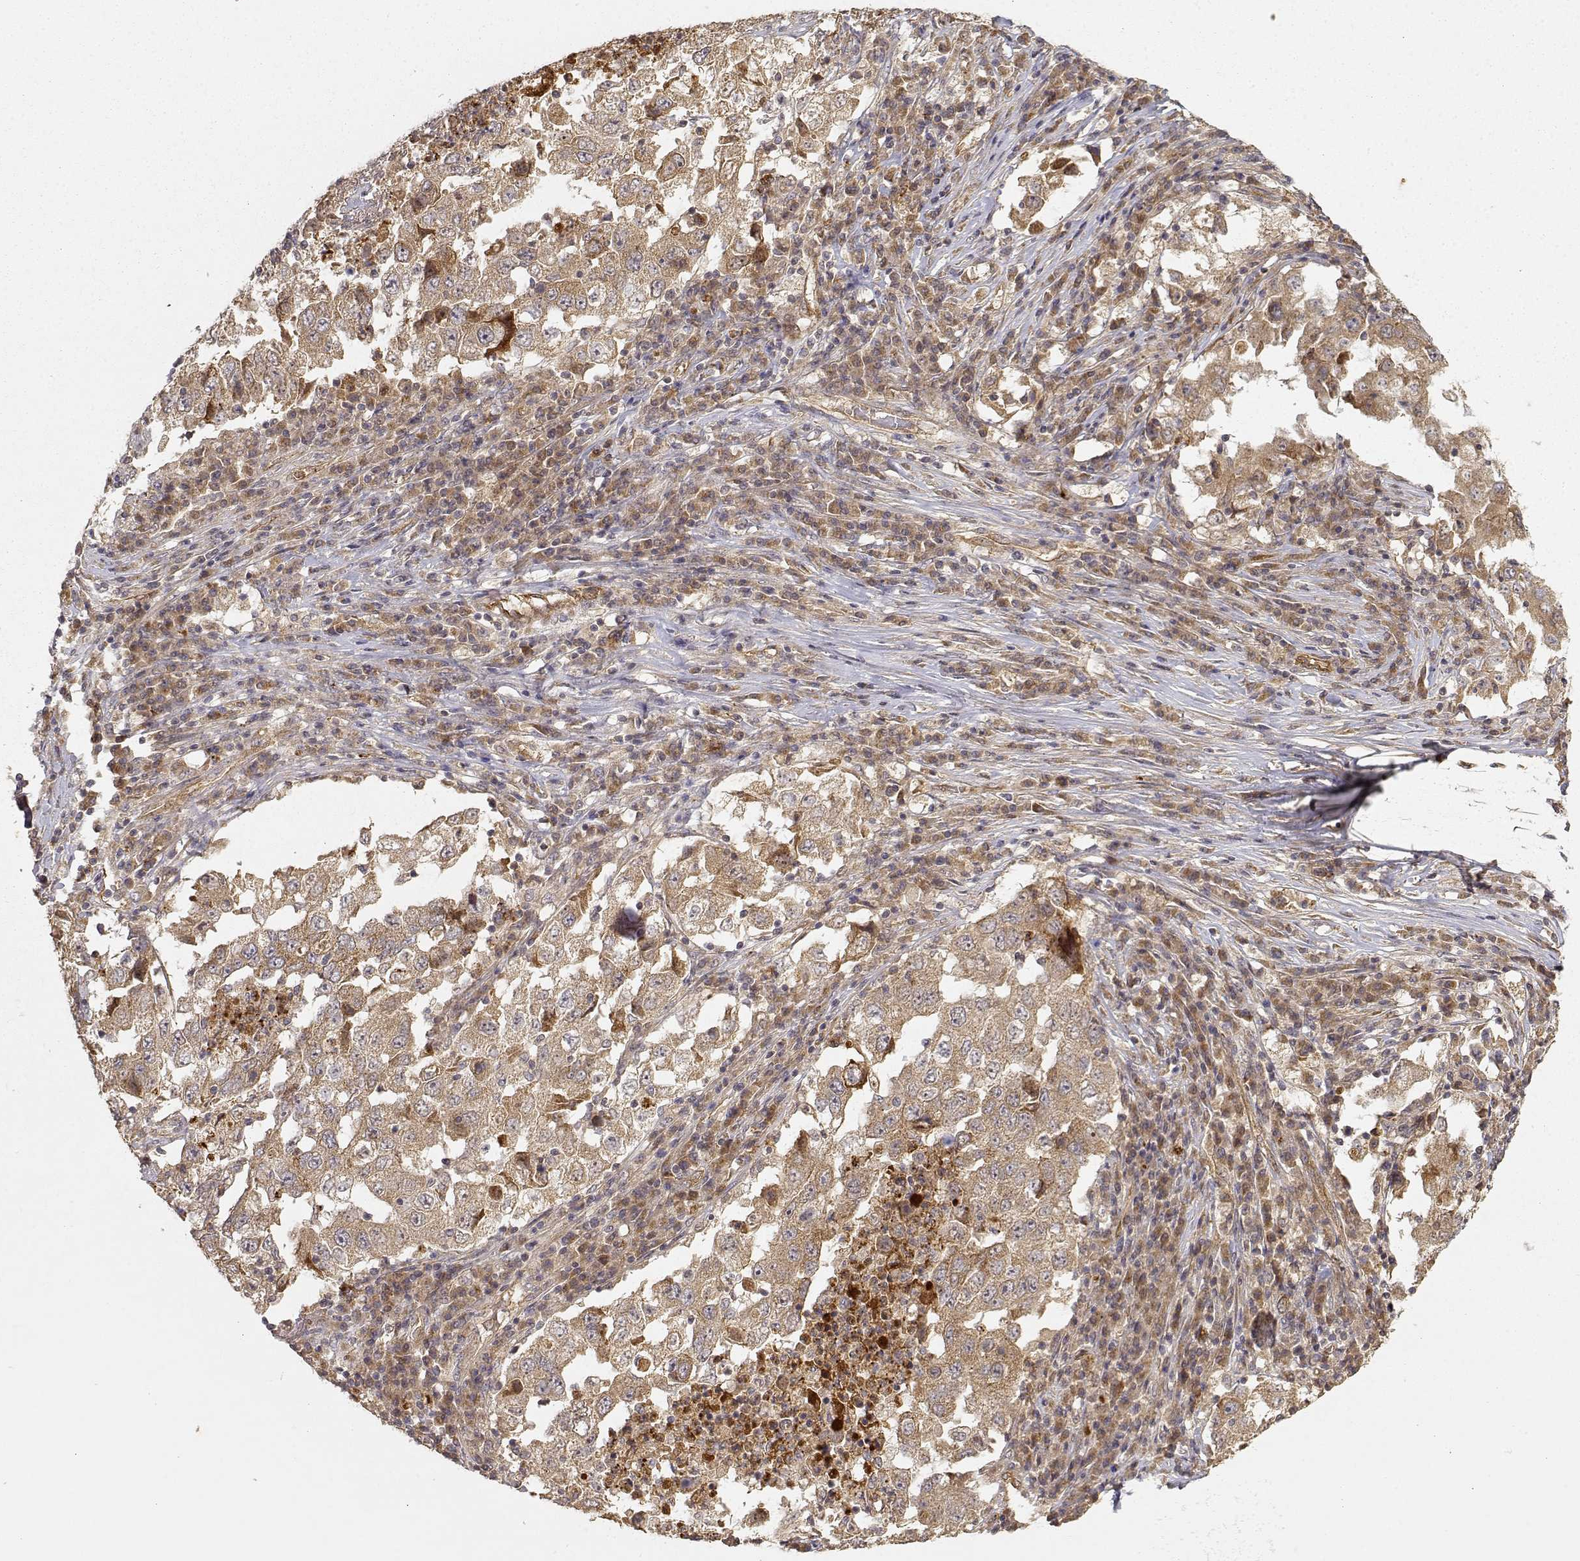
{"staining": {"intensity": "moderate", "quantity": ">75%", "location": "cytoplasmic/membranous"}, "tissue": "lung cancer", "cell_type": "Tumor cells", "image_type": "cancer", "snomed": [{"axis": "morphology", "description": "Adenocarcinoma, NOS"}, {"axis": "topography", "description": "Lung"}], "caption": "Immunohistochemistry (IHC) image of neoplastic tissue: human lung cancer stained using IHC shows medium levels of moderate protein expression localized specifically in the cytoplasmic/membranous of tumor cells, appearing as a cytoplasmic/membranous brown color.", "gene": "CDK5RAP2", "patient": {"sex": "male", "age": 73}}